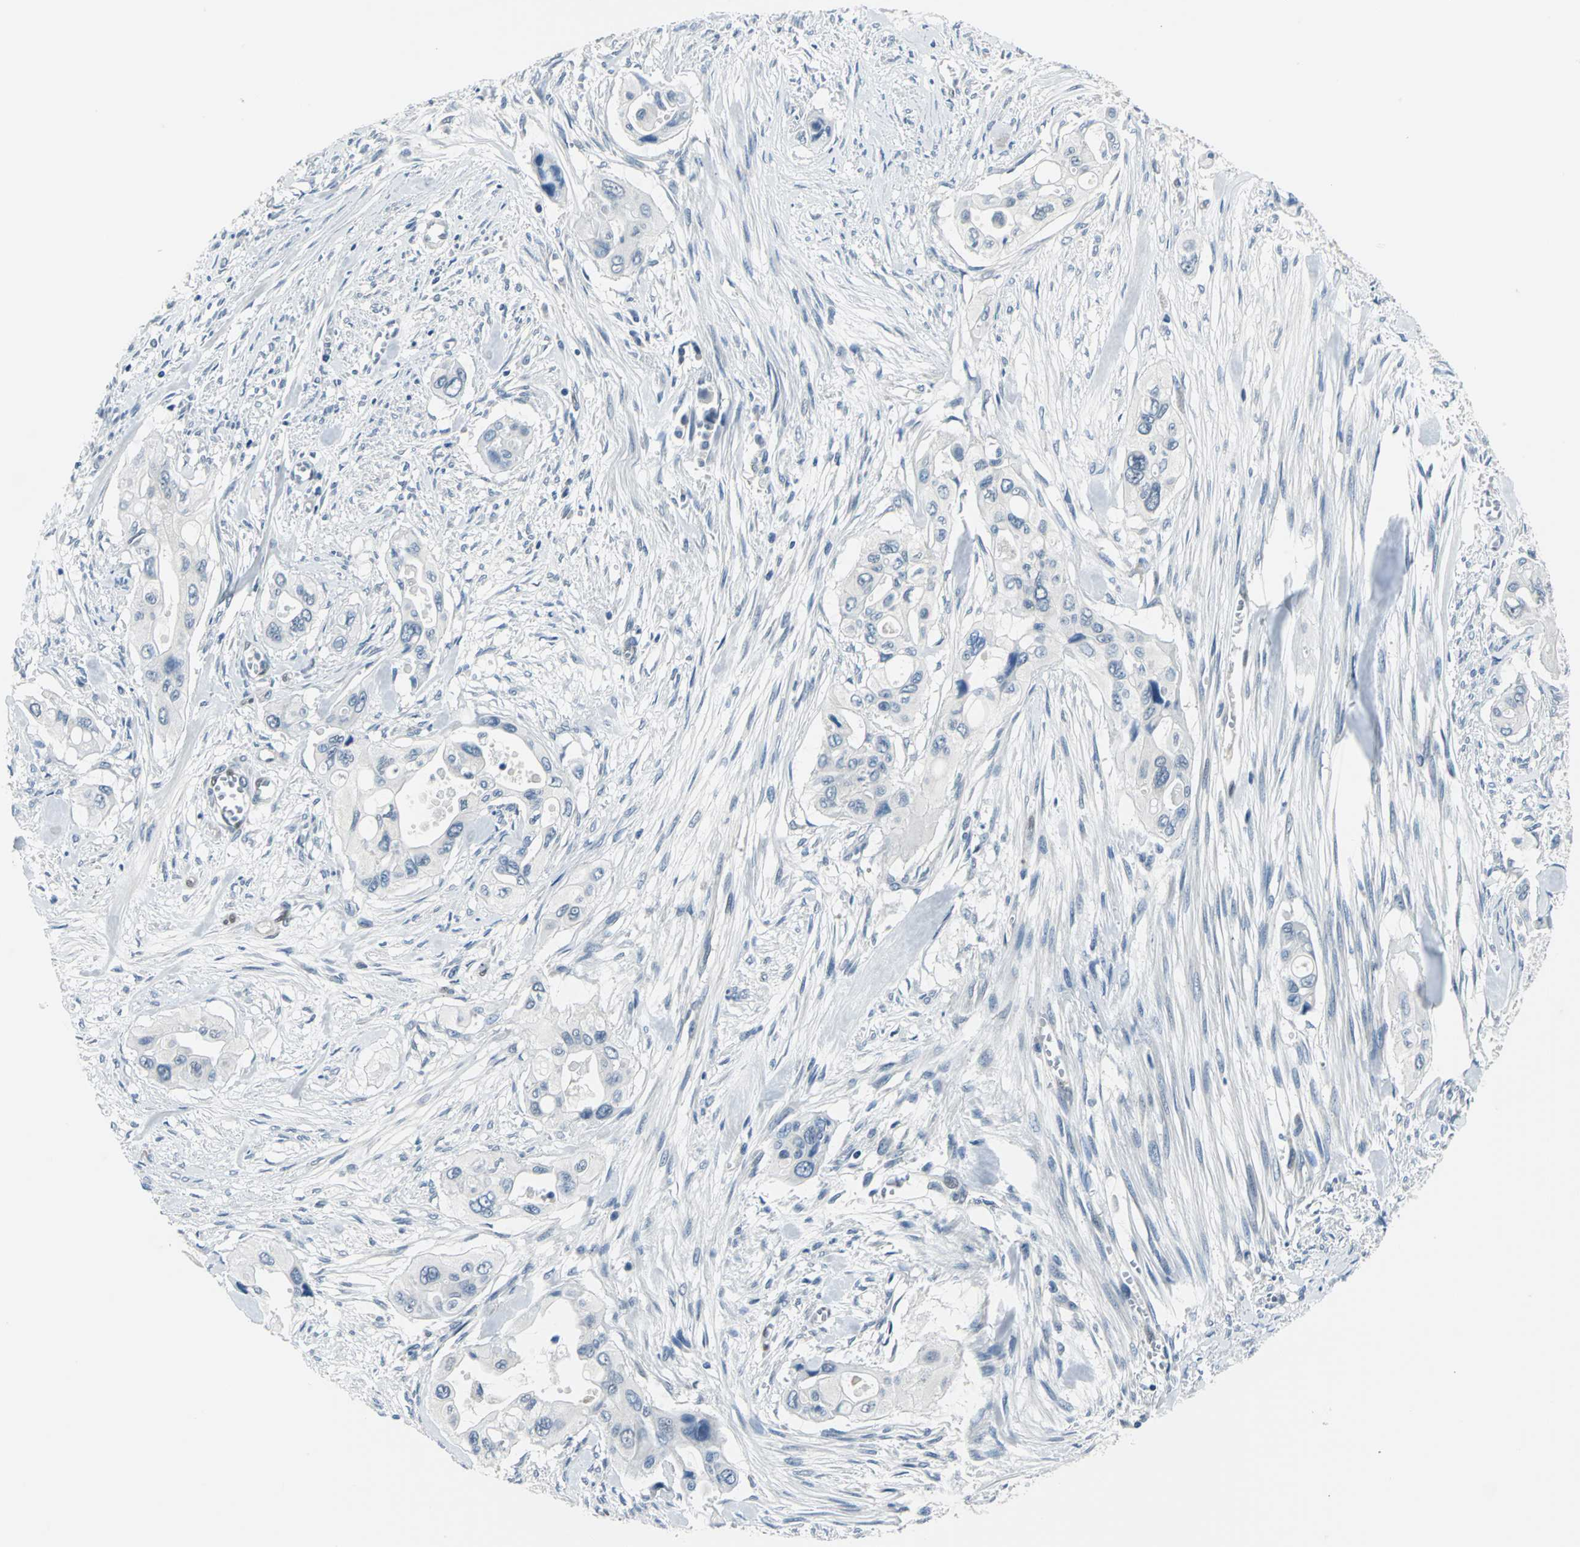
{"staining": {"intensity": "negative", "quantity": "none", "location": "none"}, "tissue": "pancreatic cancer", "cell_type": "Tumor cells", "image_type": "cancer", "snomed": [{"axis": "morphology", "description": "Adenocarcinoma, NOS"}, {"axis": "topography", "description": "Pancreas"}], "caption": "Pancreatic adenocarcinoma was stained to show a protein in brown. There is no significant expression in tumor cells. The staining was performed using DAB (3,3'-diaminobenzidine) to visualize the protein expression in brown, while the nuclei were stained in blue with hematoxylin (Magnification: 20x).", "gene": "ZNF415", "patient": {"sex": "male", "age": 77}}